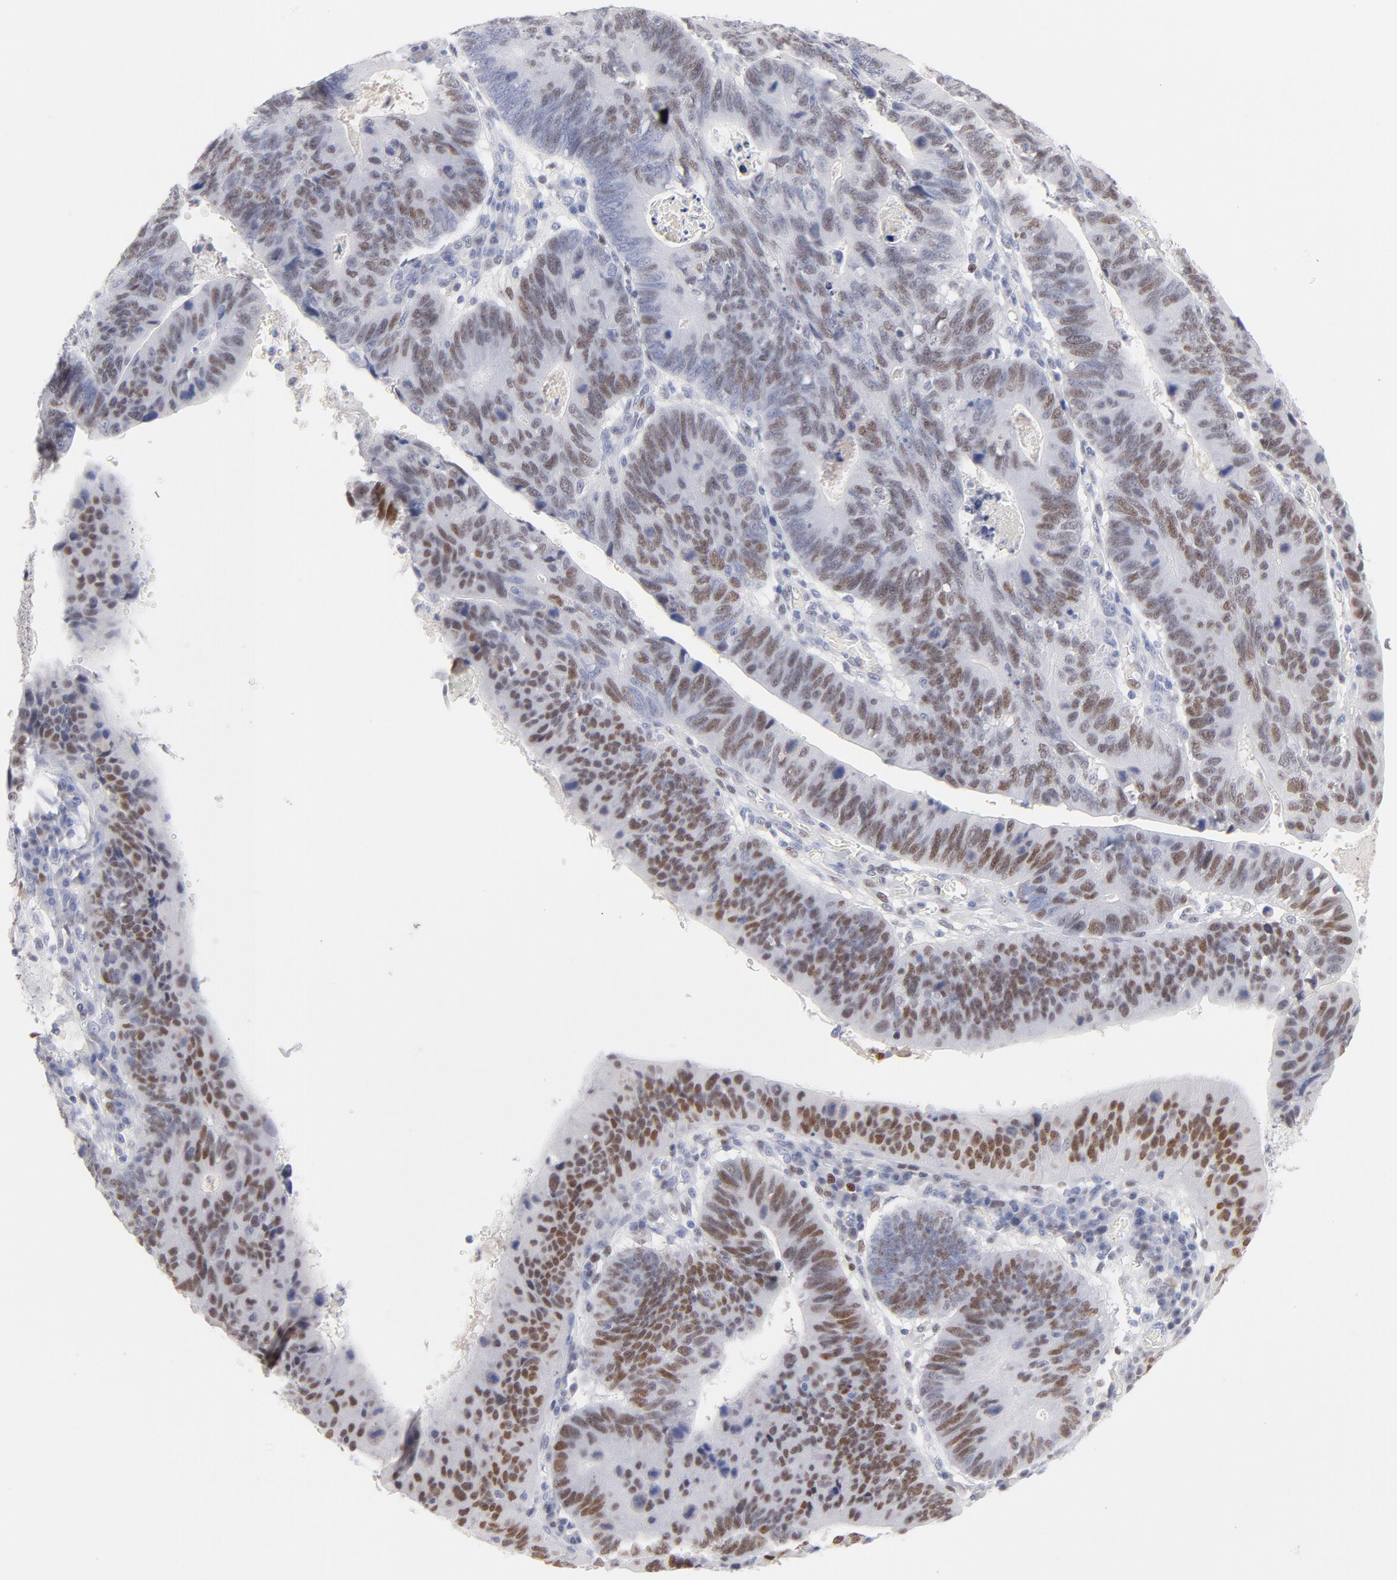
{"staining": {"intensity": "strong", "quantity": "25%-75%", "location": "nuclear"}, "tissue": "stomach cancer", "cell_type": "Tumor cells", "image_type": "cancer", "snomed": [{"axis": "morphology", "description": "Adenocarcinoma, NOS"}, {"axis": "topography", "description": "Stomach"}], "caption": "Immunohistochemical staining of adenocarcinoma (stomach) reveals high levels of strong nuclear expression in approximately 25%-75% of tumor cells. (brown staining indicates protein expression, while blue staining denotes nuclei).", "gene": "MCM7", "patient": {"sex": "male", "age": 59}}